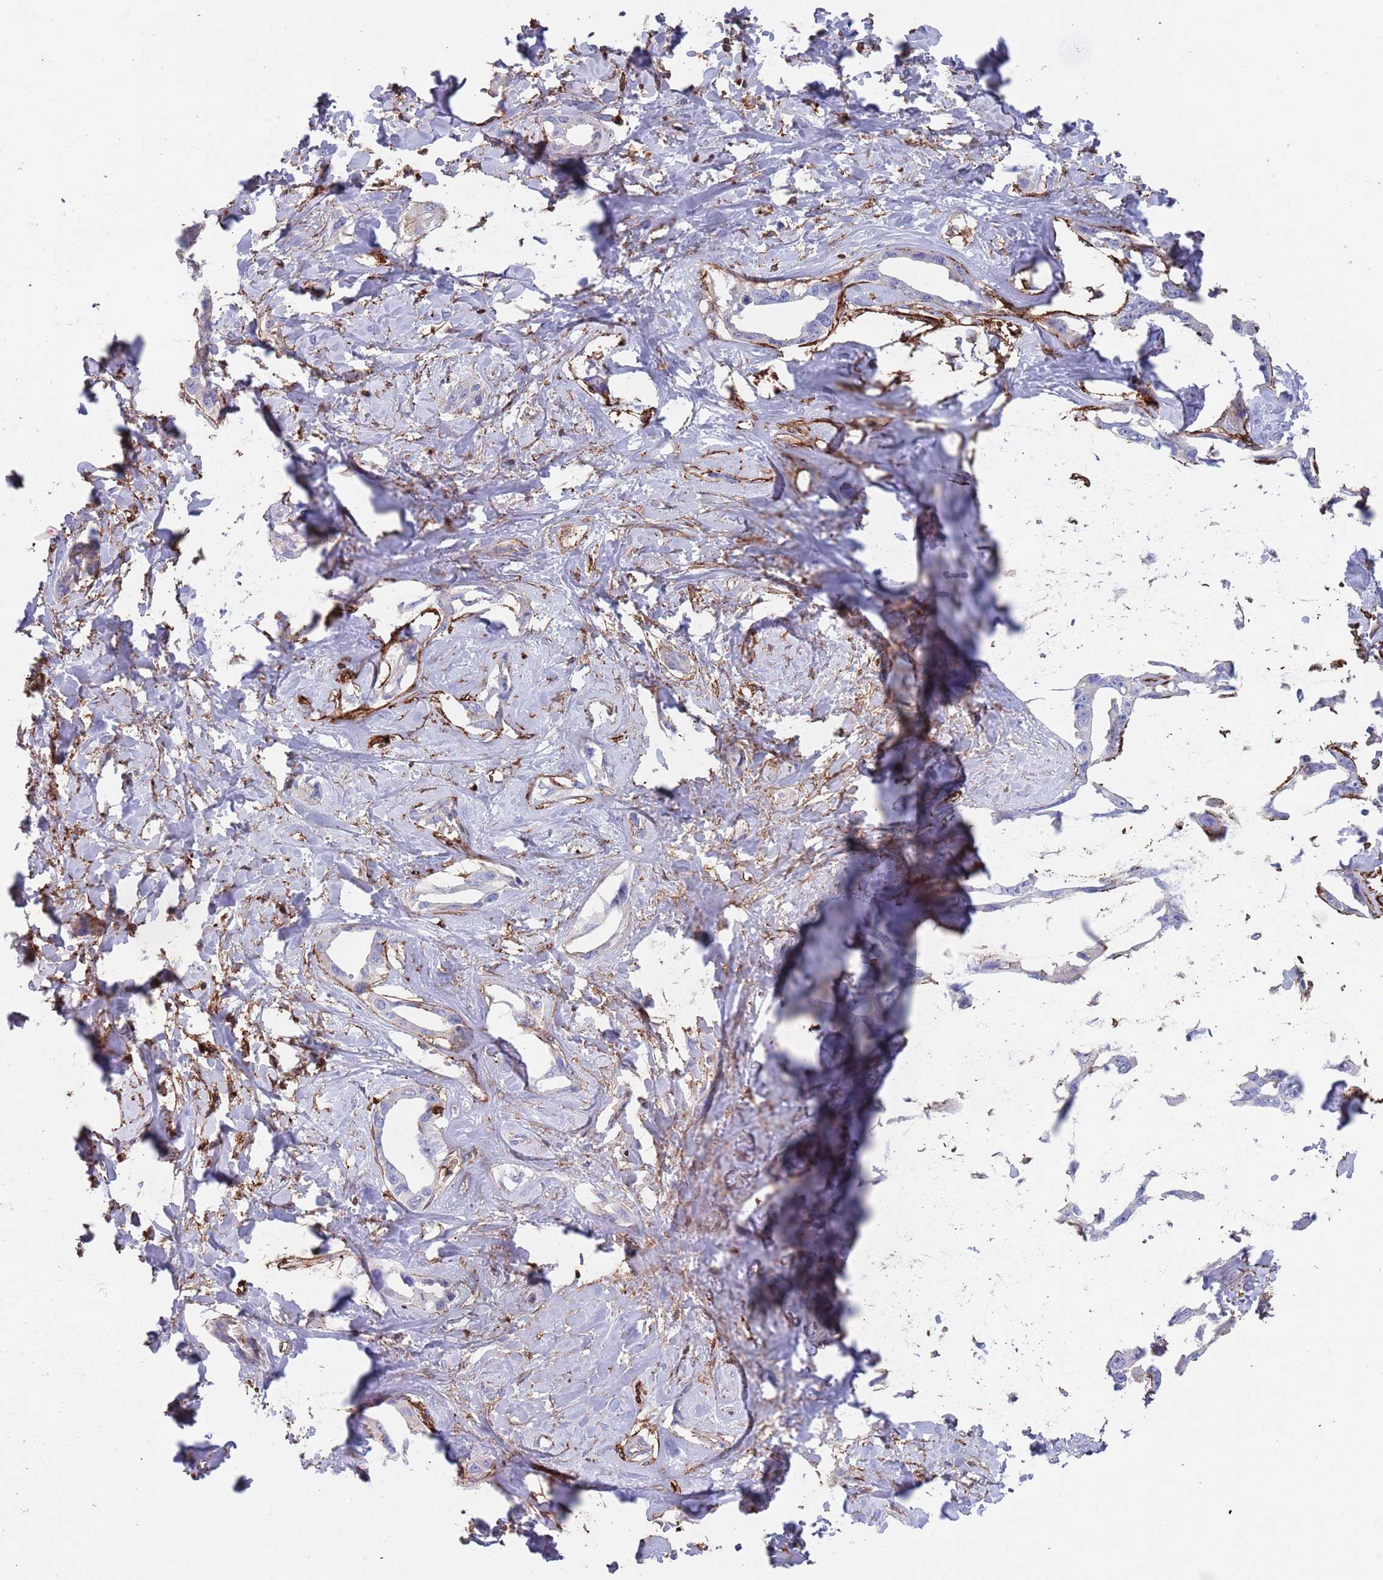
{"staining": {"intensity": "negative", "quantity": "none", "location": "none"}, "tissue": "liver cancer", "cell_type": "Tumor cells", "image_type": "cancer", "snomed": [{"axis": "morphology", "description": "Cholangiocarcinoma"}, {"axis": "topography", "description": "Liver"}], "caption": "This is an immunohistochemistry (IHC) histopathology image of liver cancer (cholangiocarcinoma). There is no positivity in tumor cells.", "gene": "RNF144A", "patient": {"sex": "male", "age": 59}}